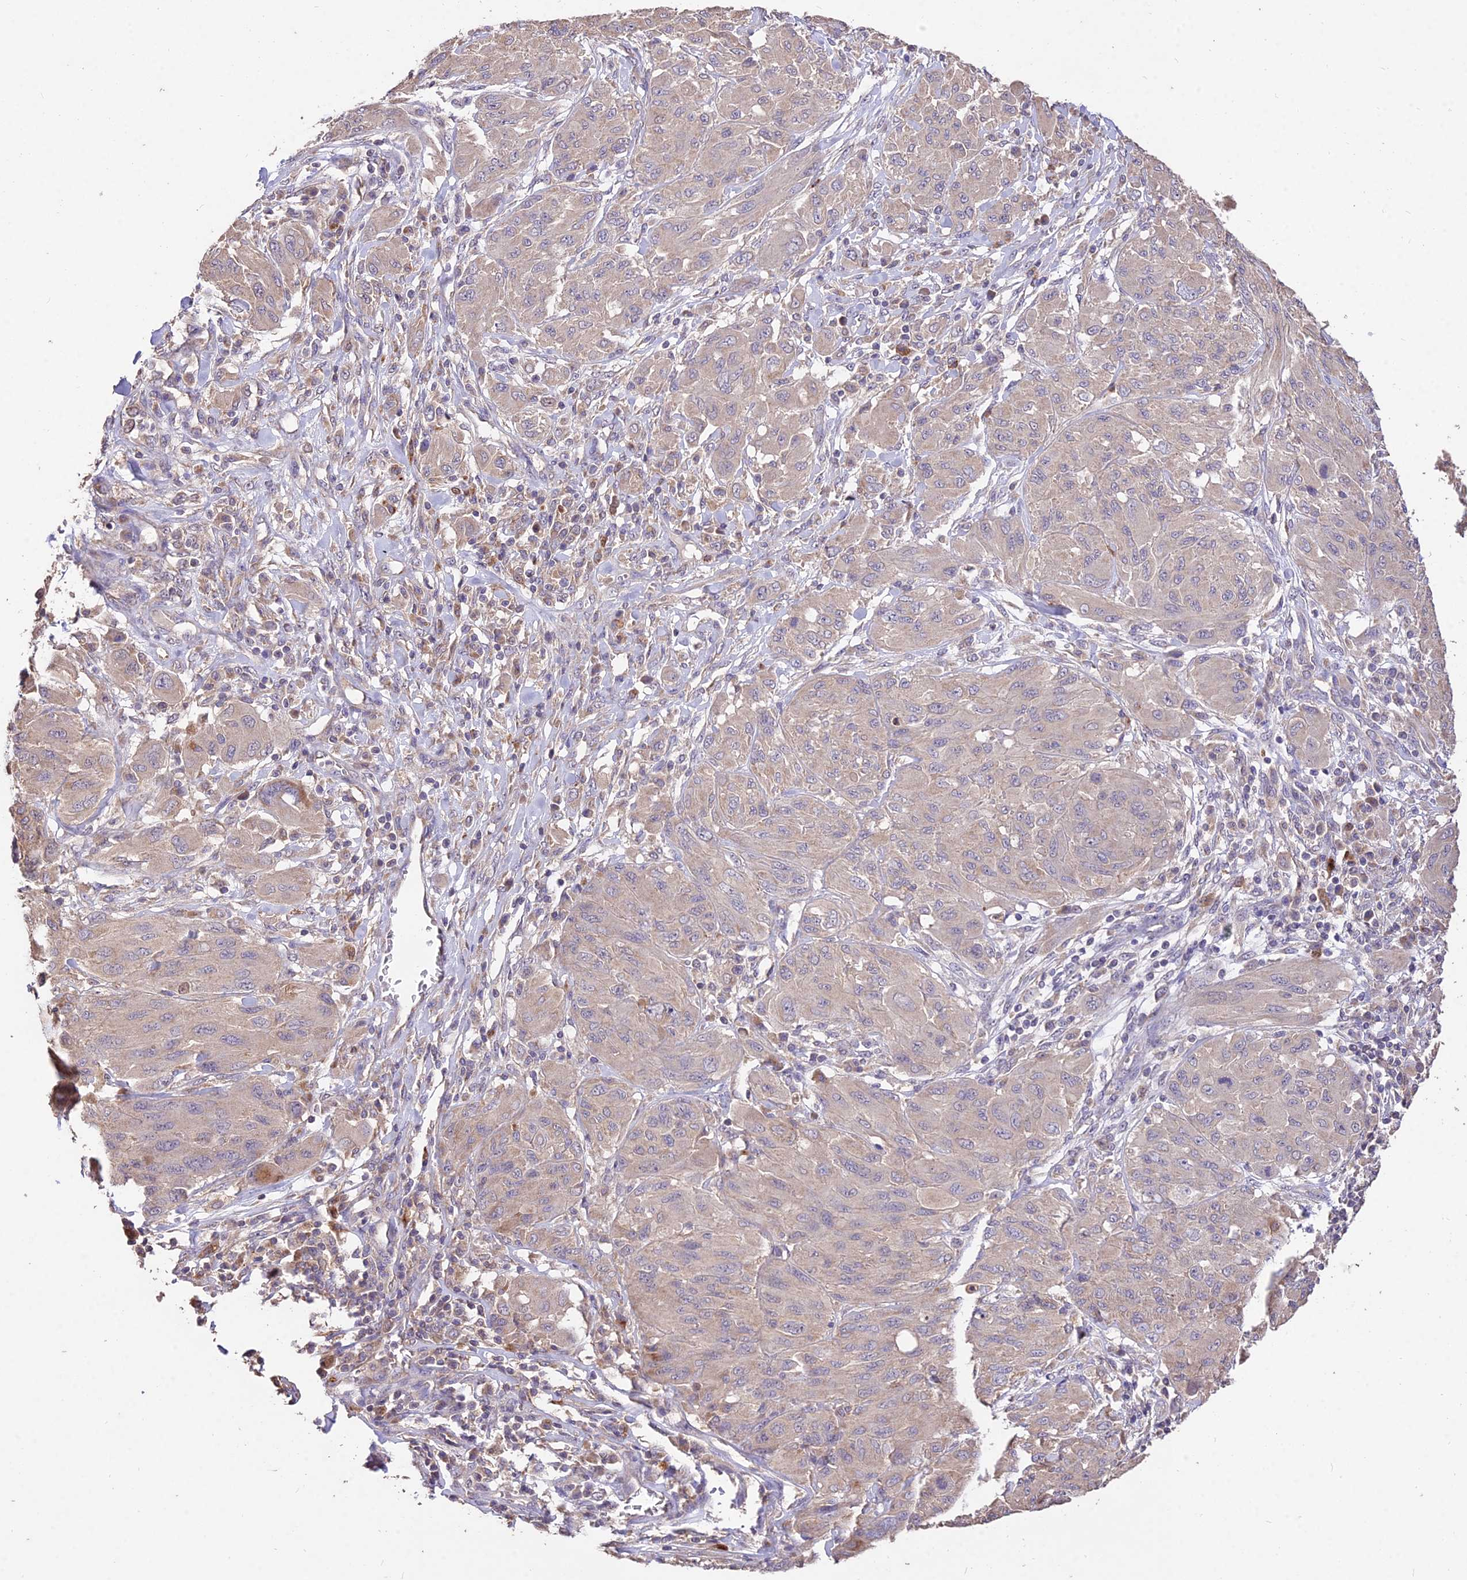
{"staining": {"intensity": "weak", "quantity": "25%-75%", "location": "cytoplasmic/membranous"}, "tissue": "melanoma", "cell_type": "Tumor cells", "image_type": "cancer", "snomed": [{"axis": "morphology", "description": "Malignant melanoma, NOS"}, {"axis": "topography", "description": "Skin"}], "caption": "A high-resolution micrograph shows IHC staining of malignant melanoma, which reveals weak cytoplasmic/membranous expression in approximately 25%-75% of tumor cells.", "gene": "SDHD", "patient": {"sex": "female", "age": 91}}